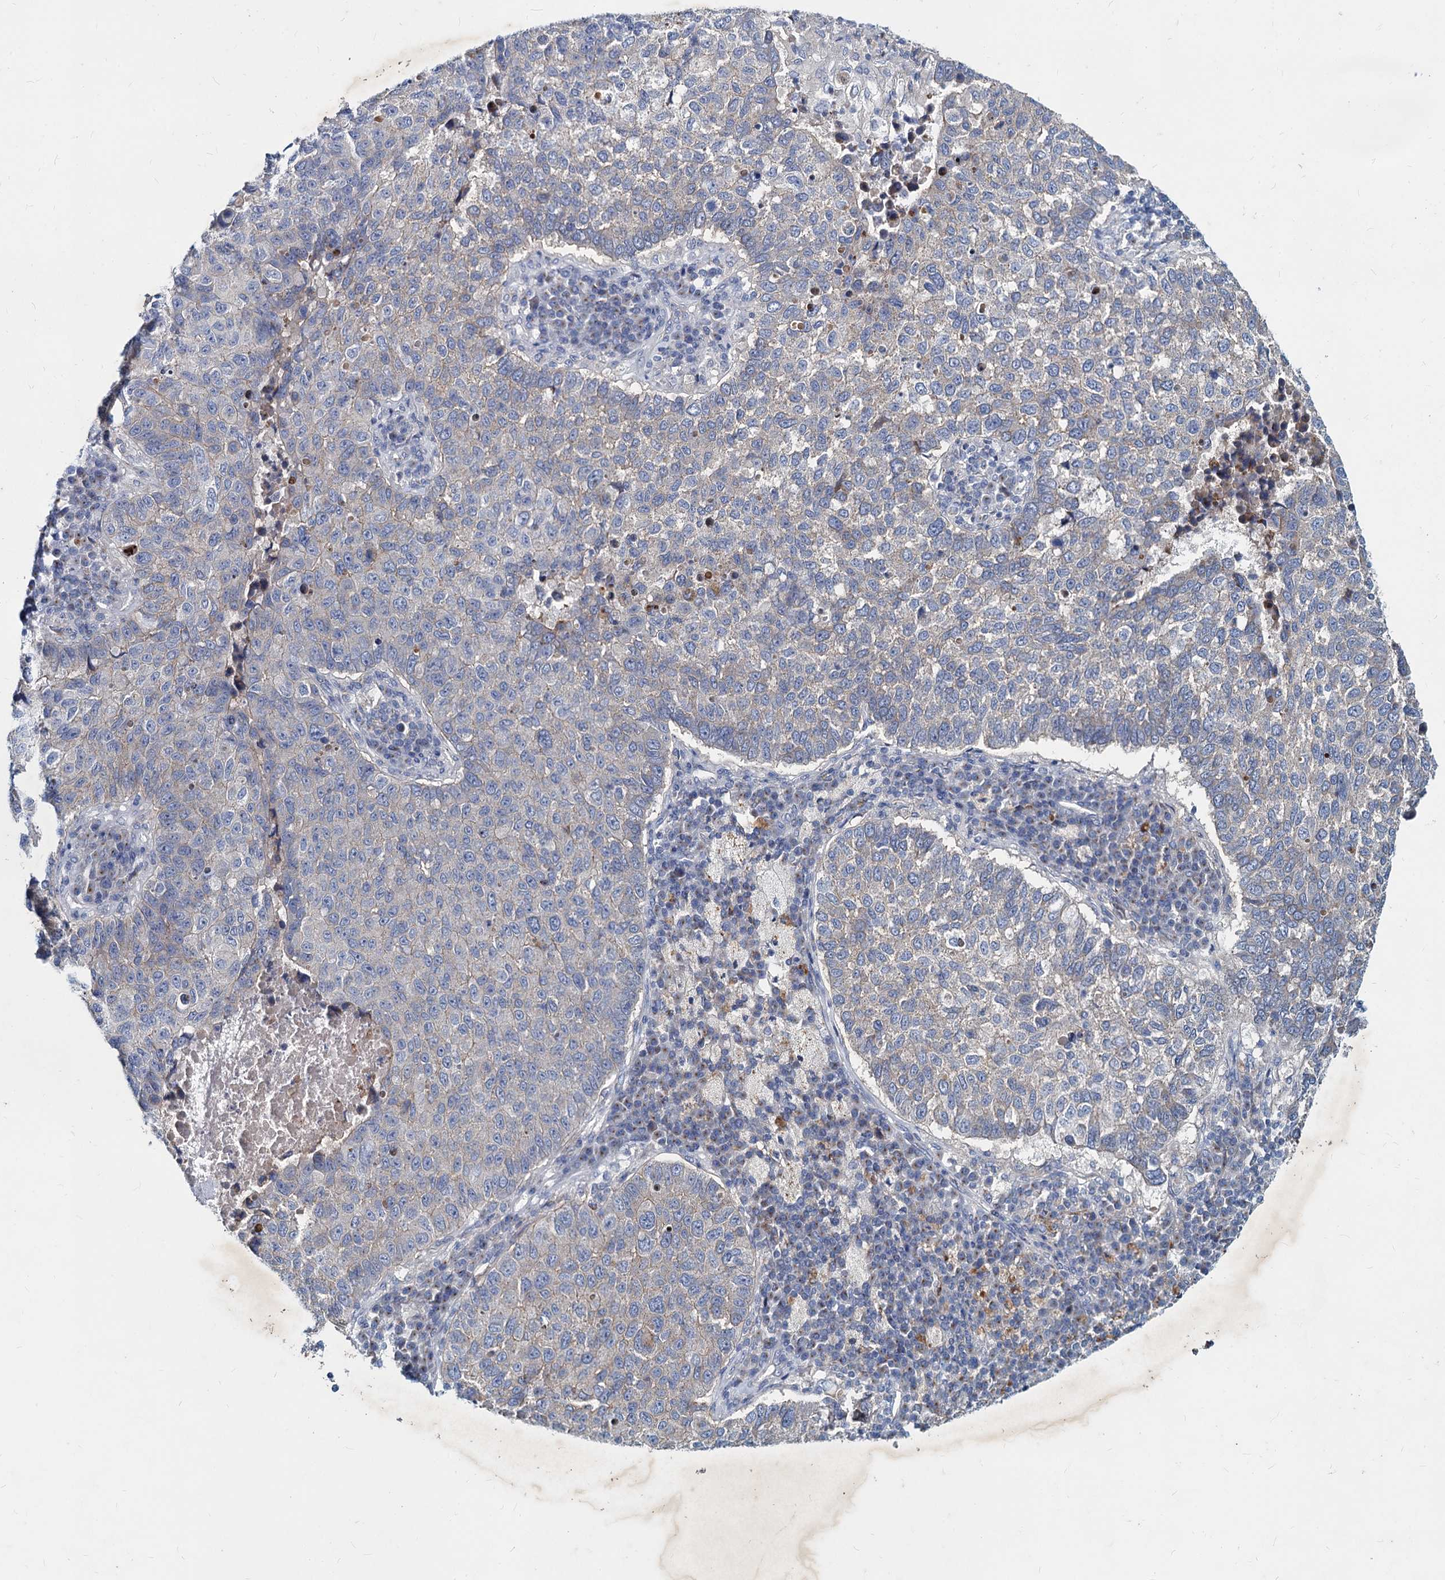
{"staining": {"intensity": "negative", "quantity": "none", "location": "none"}, "tissue": "lung cancer", "cell_type": "Tumor cells", "image_type": "cancer", "snomed": [{"axis": "morphology", "description": "Squamous cell carcinoma, NOS"}, {"axis": "topography", "description": "Lung"}], "caption": "The immunohistochemistry (IHC) image has no significant positivity in tumor cells of lung squamous cell carcinoma tissue.", "gene": "AGBL4", "patient": {"sex": "male", "age": 73}}